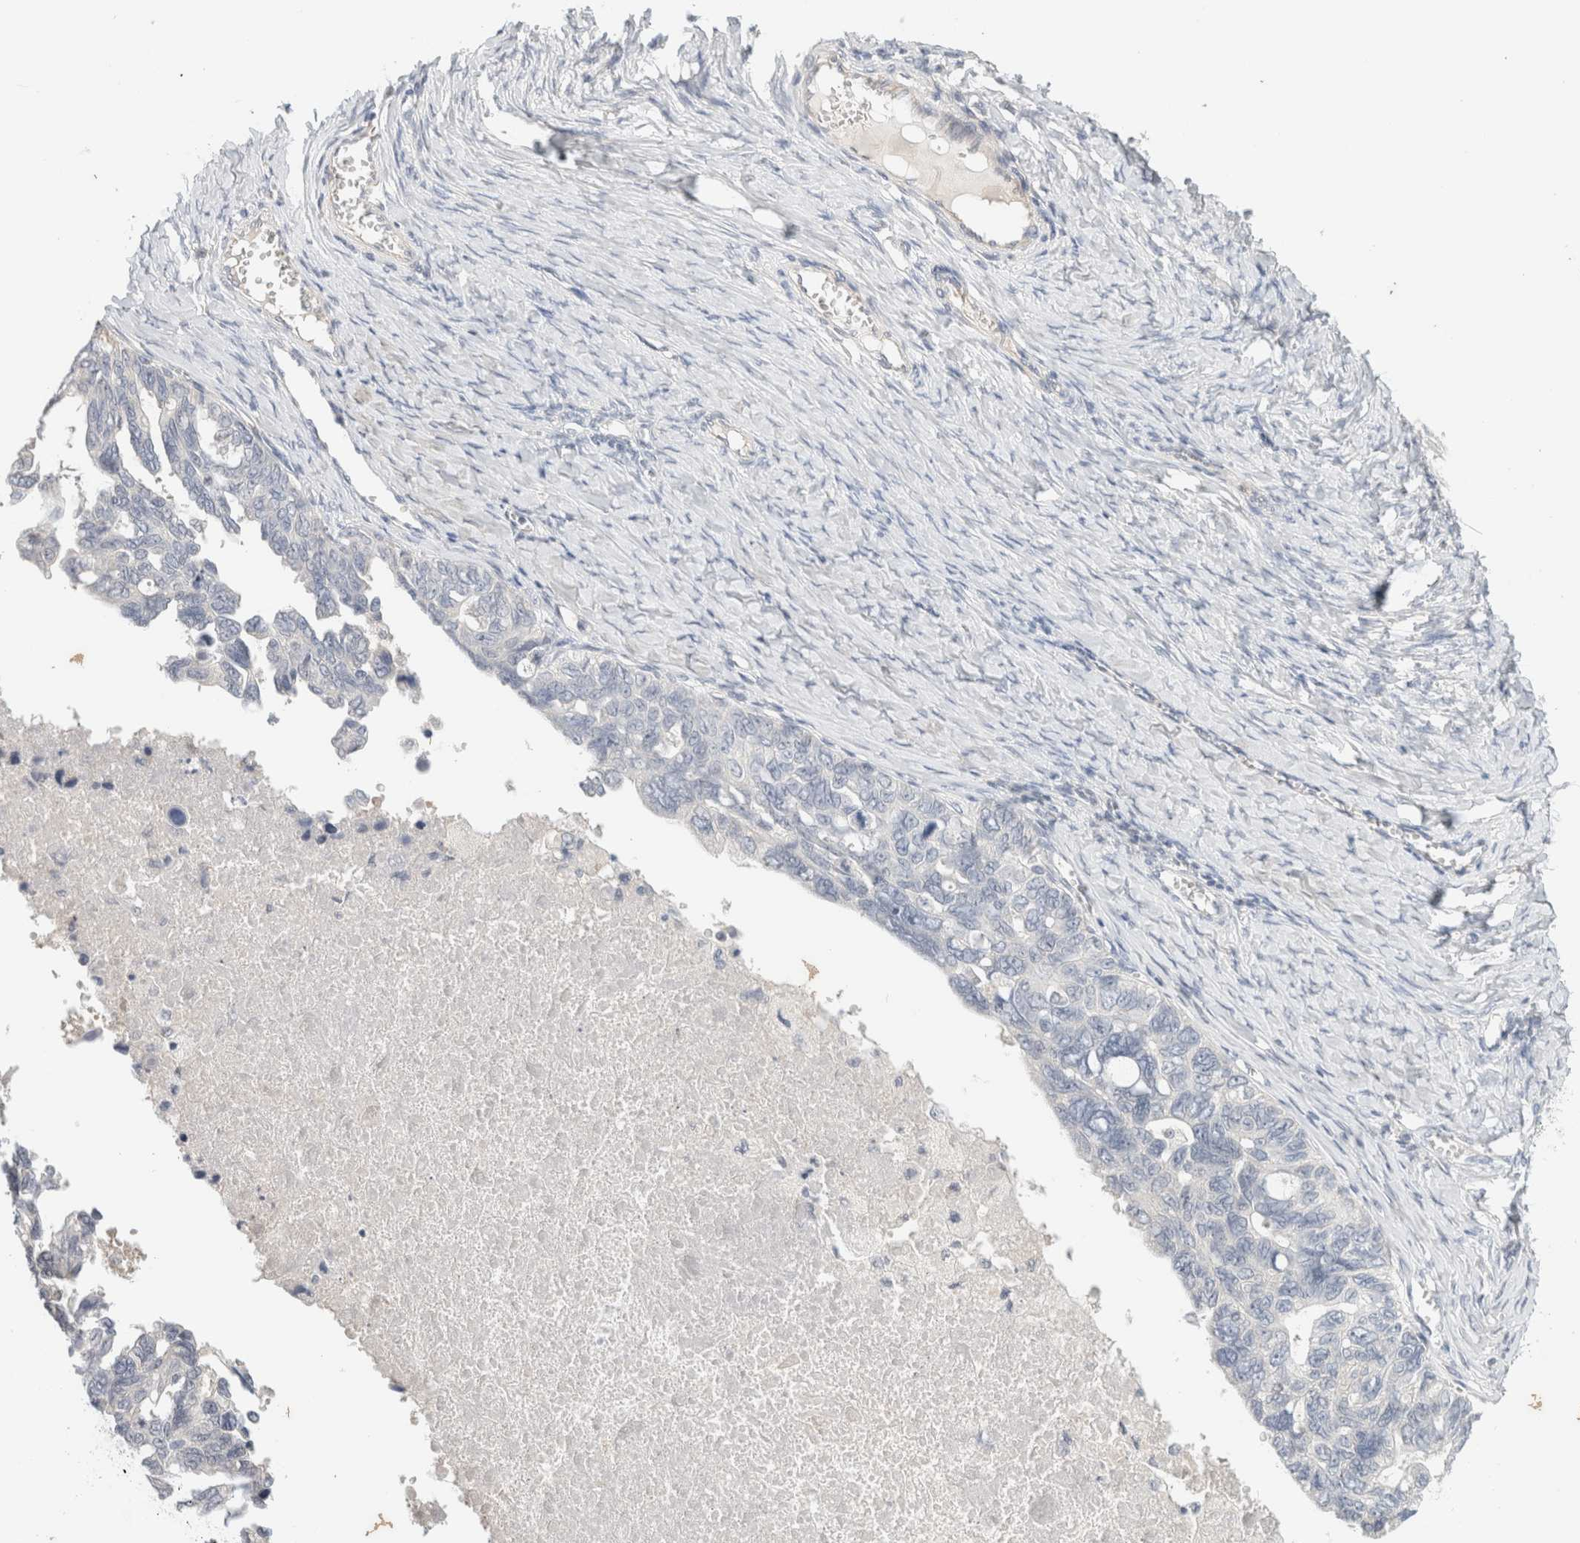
{"staining": {"intensity": "negative", "quantity": "none", "location": "none"}, "tissue": "ovarian cancer", "cell_type": "Tumor cells", "image_type": "cancer", "snomed": [{"axis": "morphology", "description": "Cystadenocarcinoma, serous, NOS"}, {"axis": "topography", "description": "Ovary"}], "caption": "Immunohistochemistry (IHC) photomicrograph of serous cystadenocarcinoma (ovarian) stained for a protein (brown), which reveals no staining in tumor cells.", "gene": "SPRTN", "patient": {"sex": "female", "age": 79}}